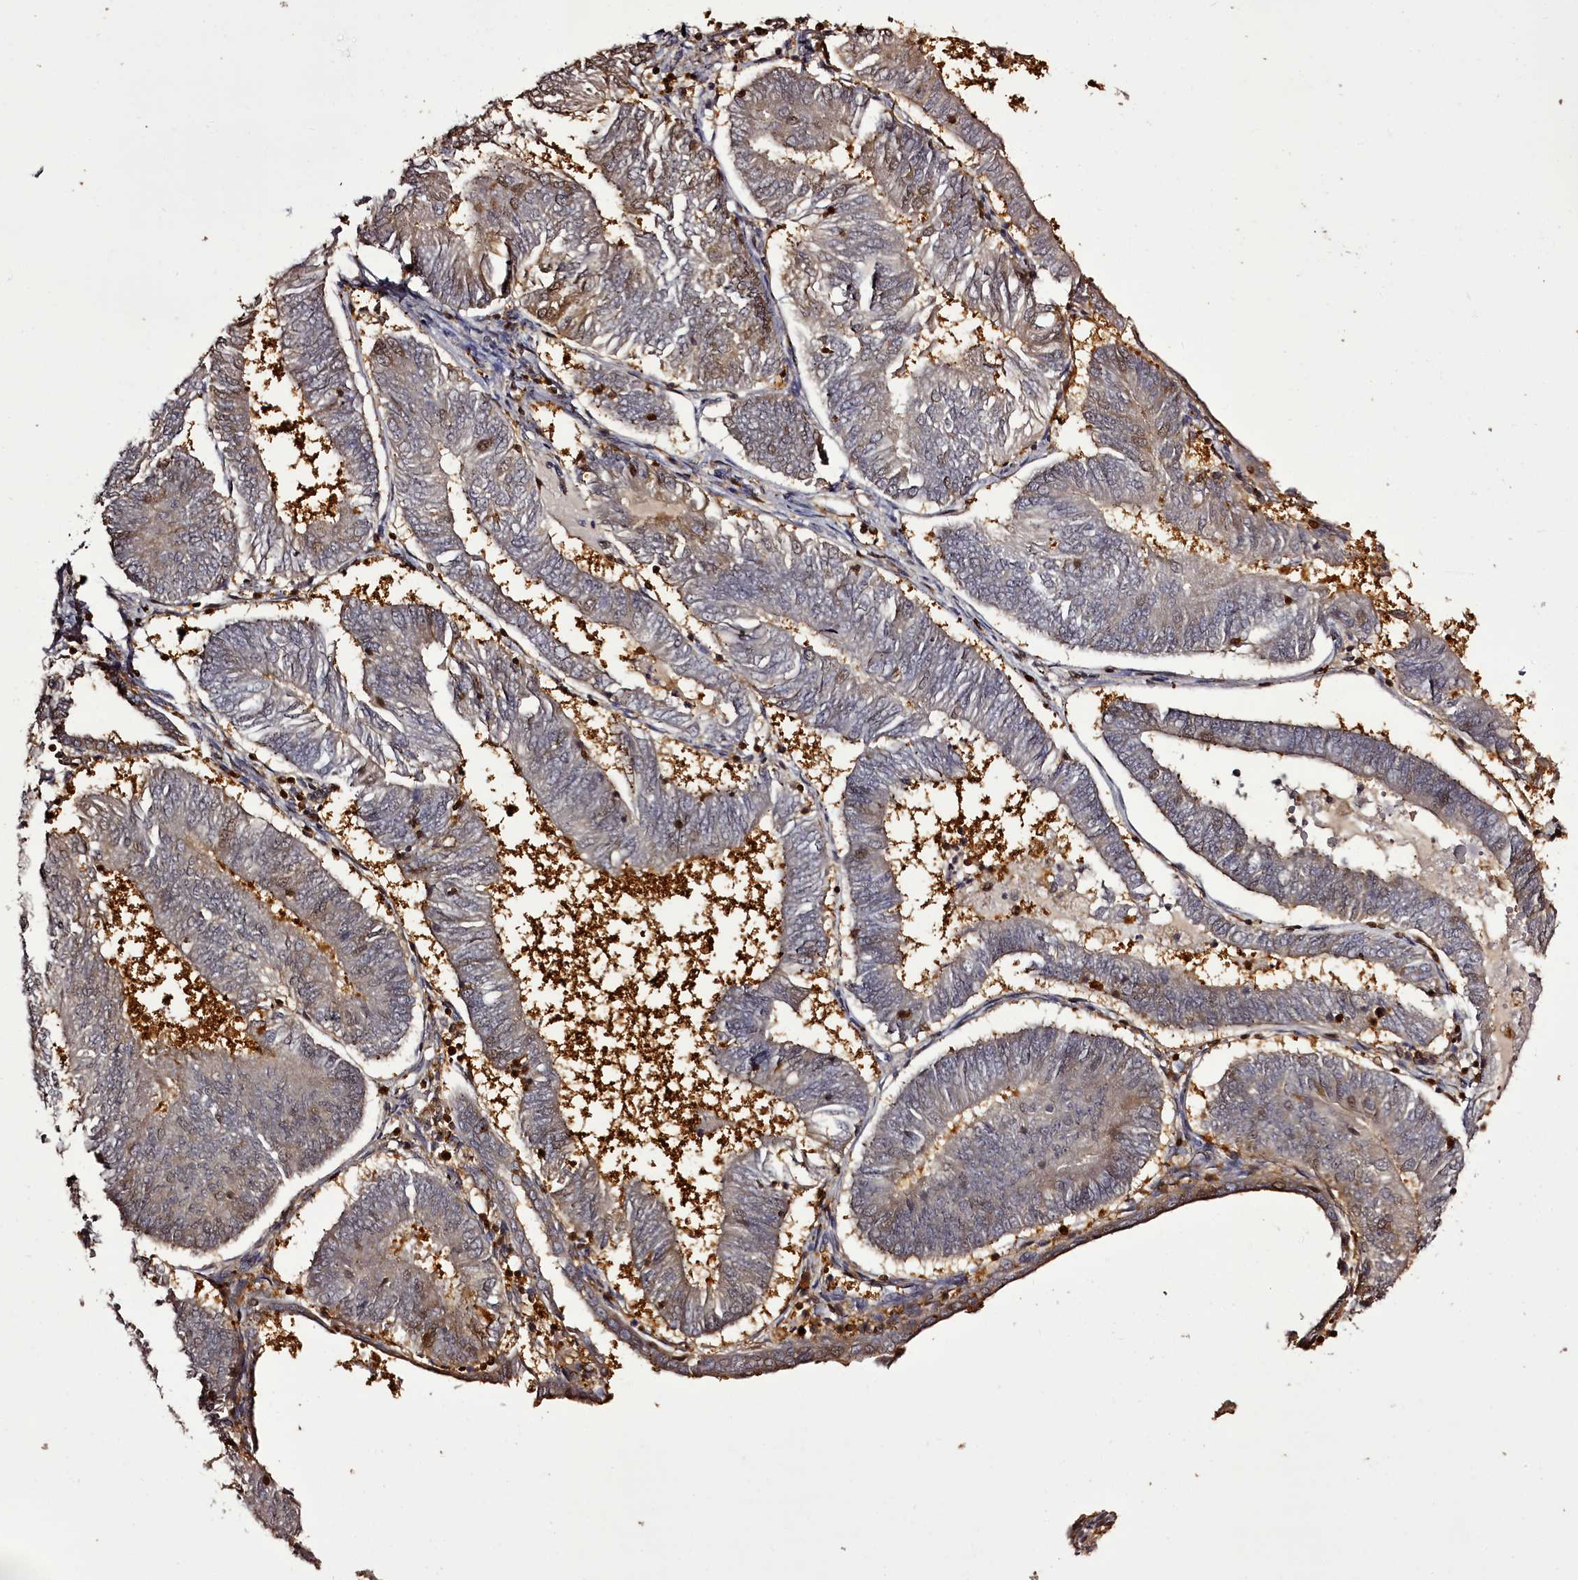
{"staining": {"intensity": "moderate", "quantity": "25%-75%", "location": "cytoplasmic/membranous,nuclear"}, "tissue": "endometrial cancer", "cell_type": "Tumor cells", "image_type": "cancer", "snomed": [{"axis": "morphology", "description": "Adenocarcinoma, NOS"}, {"axis": "topography", "description": "Endometrium"}], "caption": "Immunohistochemistry micrograph of neoplastic tissue: endometrial adenocarcinoma stained using IHC exhibits medium levels of moderate protein expression localized specifically in the cytoplasmic/membranous and nuclear of tumor cells, appearing as a cytoplasmic/membranous and nuclear brown color.", "gene": "NPRL2", "patient": {"sex": "female", "age": 58}}